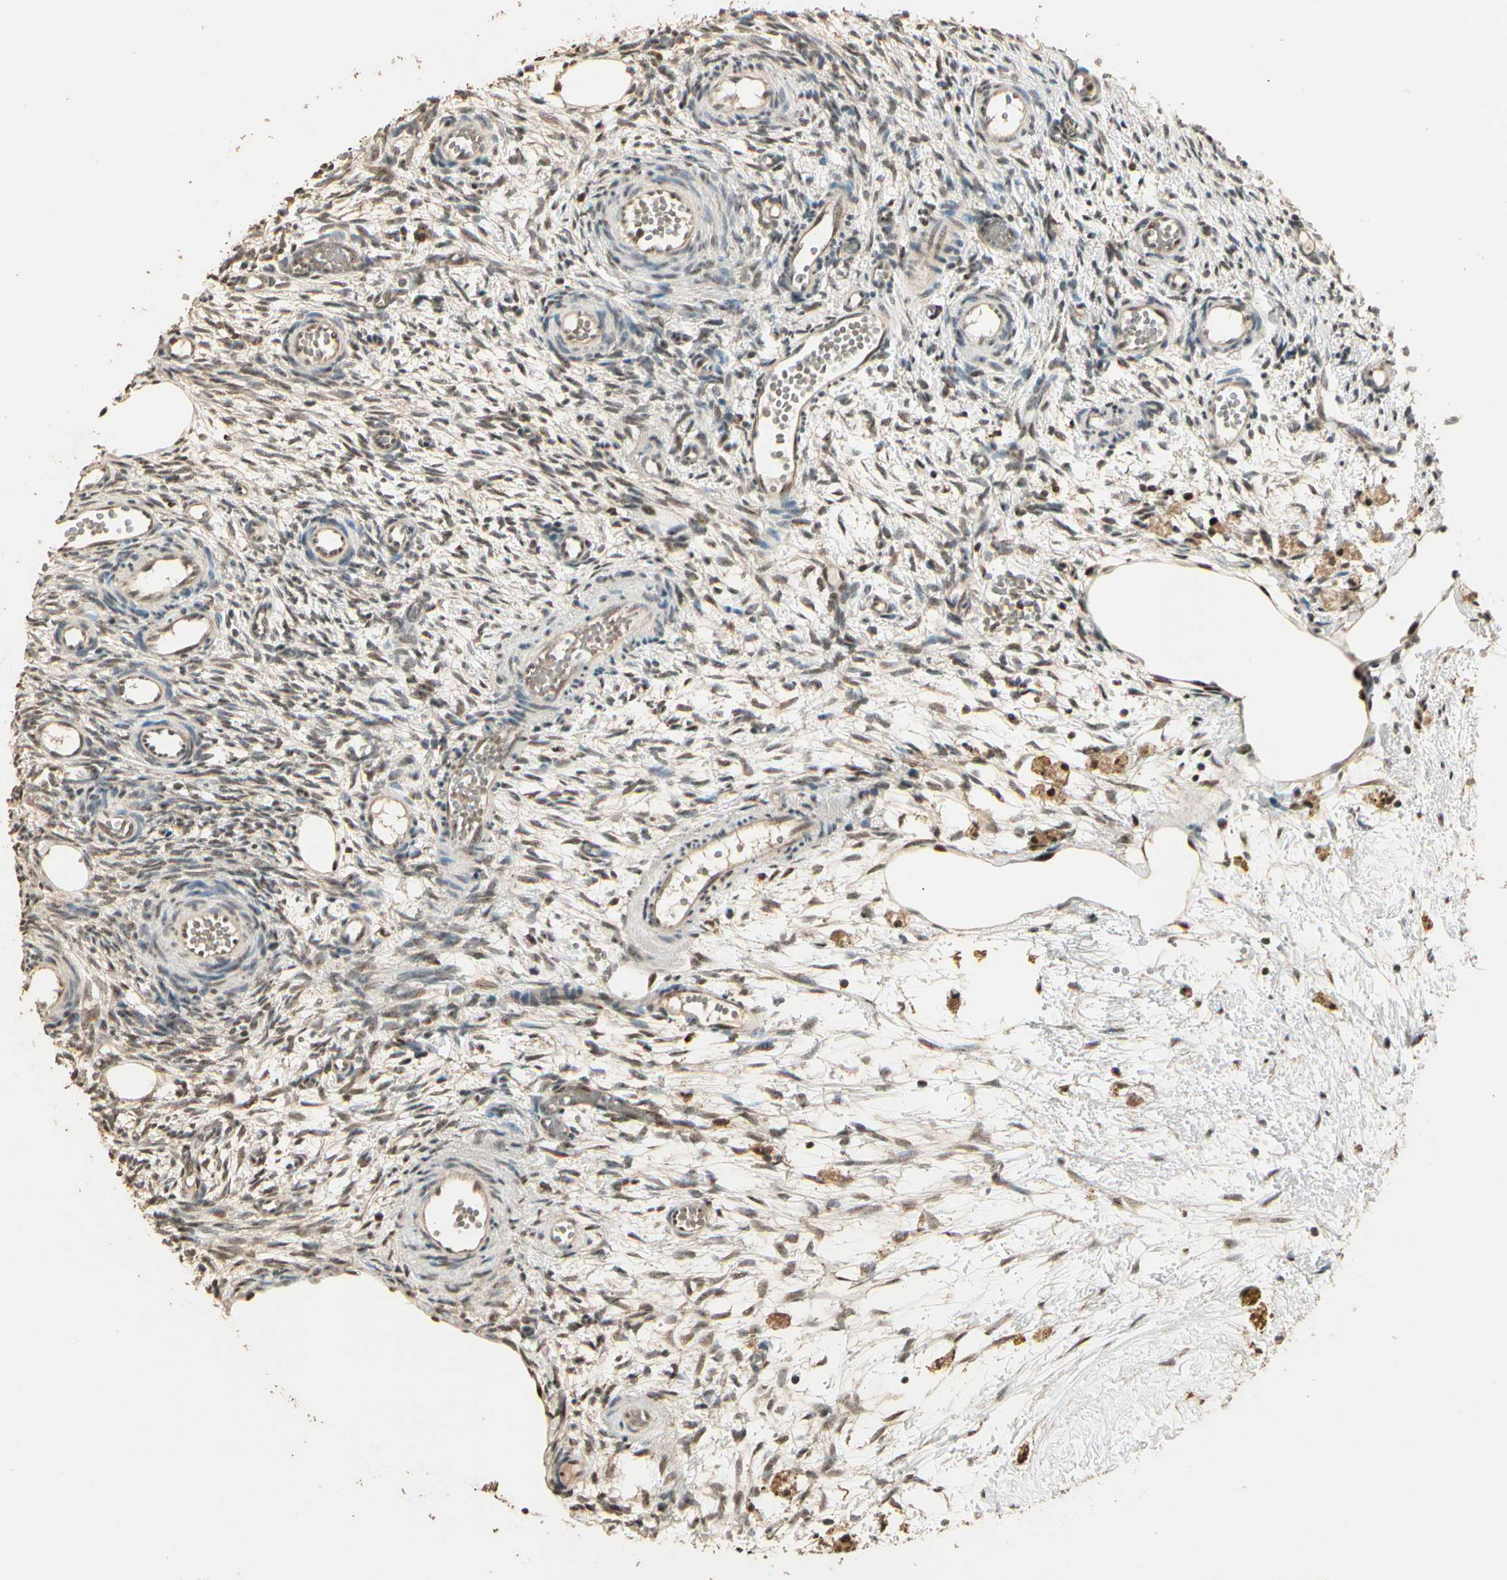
{"staining": {"intensity": "moderate", "quantity": ">75%", "location": "nuclear"}, "tissue": "ovary", "cell_type": "Follicle cells", "image_type": "normal", "snomed": [{"axis": "morphology", "description": "Normal tissue, NOS"}, {"axis": "topography", "description": "Ovary"}], "caption": "Benign ovary was stained to show a protein in brown. There is medium levels of moderate nuclear expression in about >75% of follicle cells. (Brightfield microscopy of DAB IHC at high magnification).", "gene": "RBM25", "patient": {"sex": "female", "age": 35}}